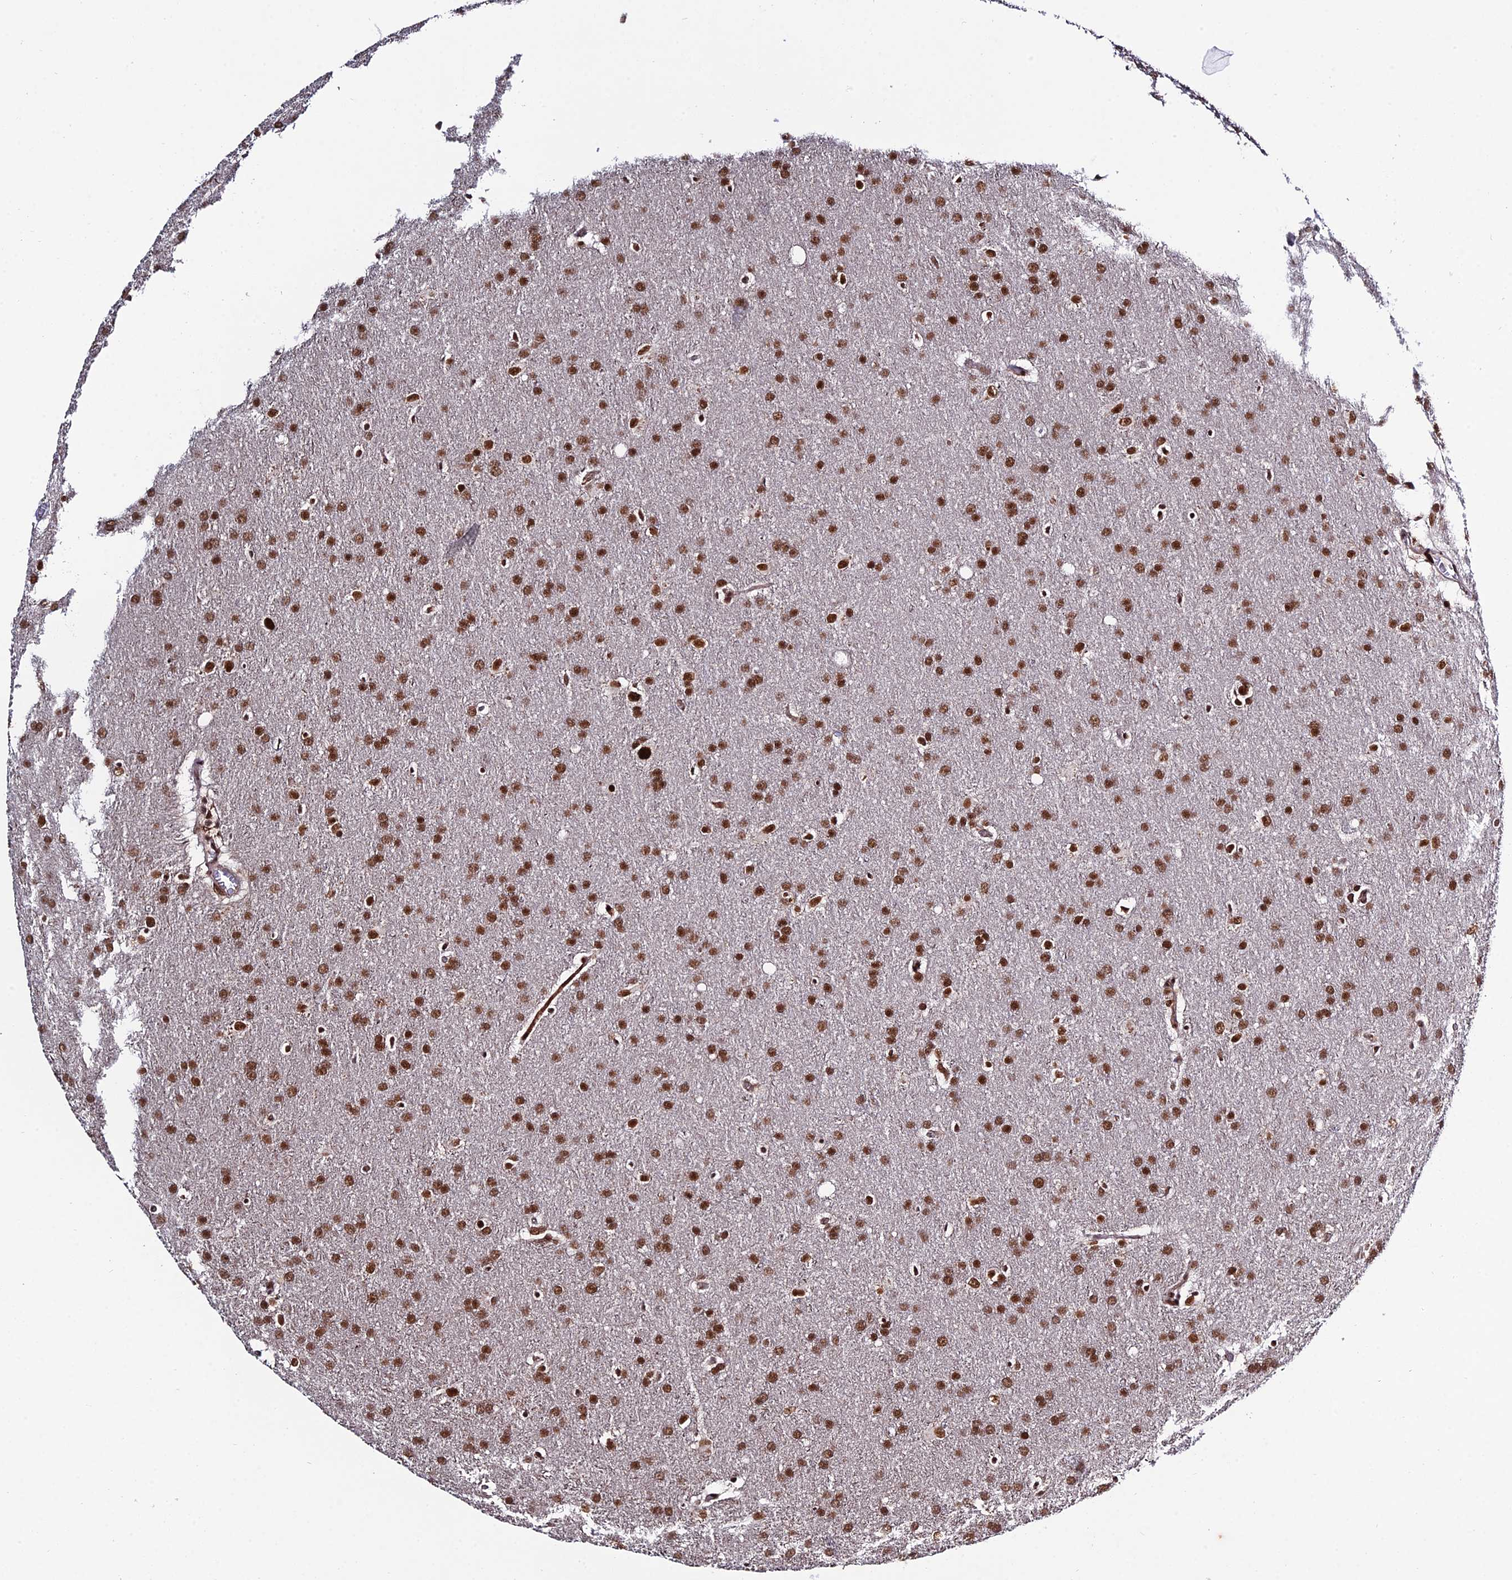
{"staining": {"intensity": "moderate", "quantity": ">75%", "location": "nuclear"}, "tissue": "glioma", "cell_type": "Tumor cells", "image_type": "cancer", "snomed": [{"axis": "morphology", "description": "Glioma, malignant, Low grade"}, {"axis": "topography", "description": "Brain"}], "caption": "Brown immunohistochemical staining in low-grade glioma (malignant) displays moderate nuclear expression in about >75% of tumor cells.", "gene": "SYT15", "patient": {"sex": "female", "age": 32}}